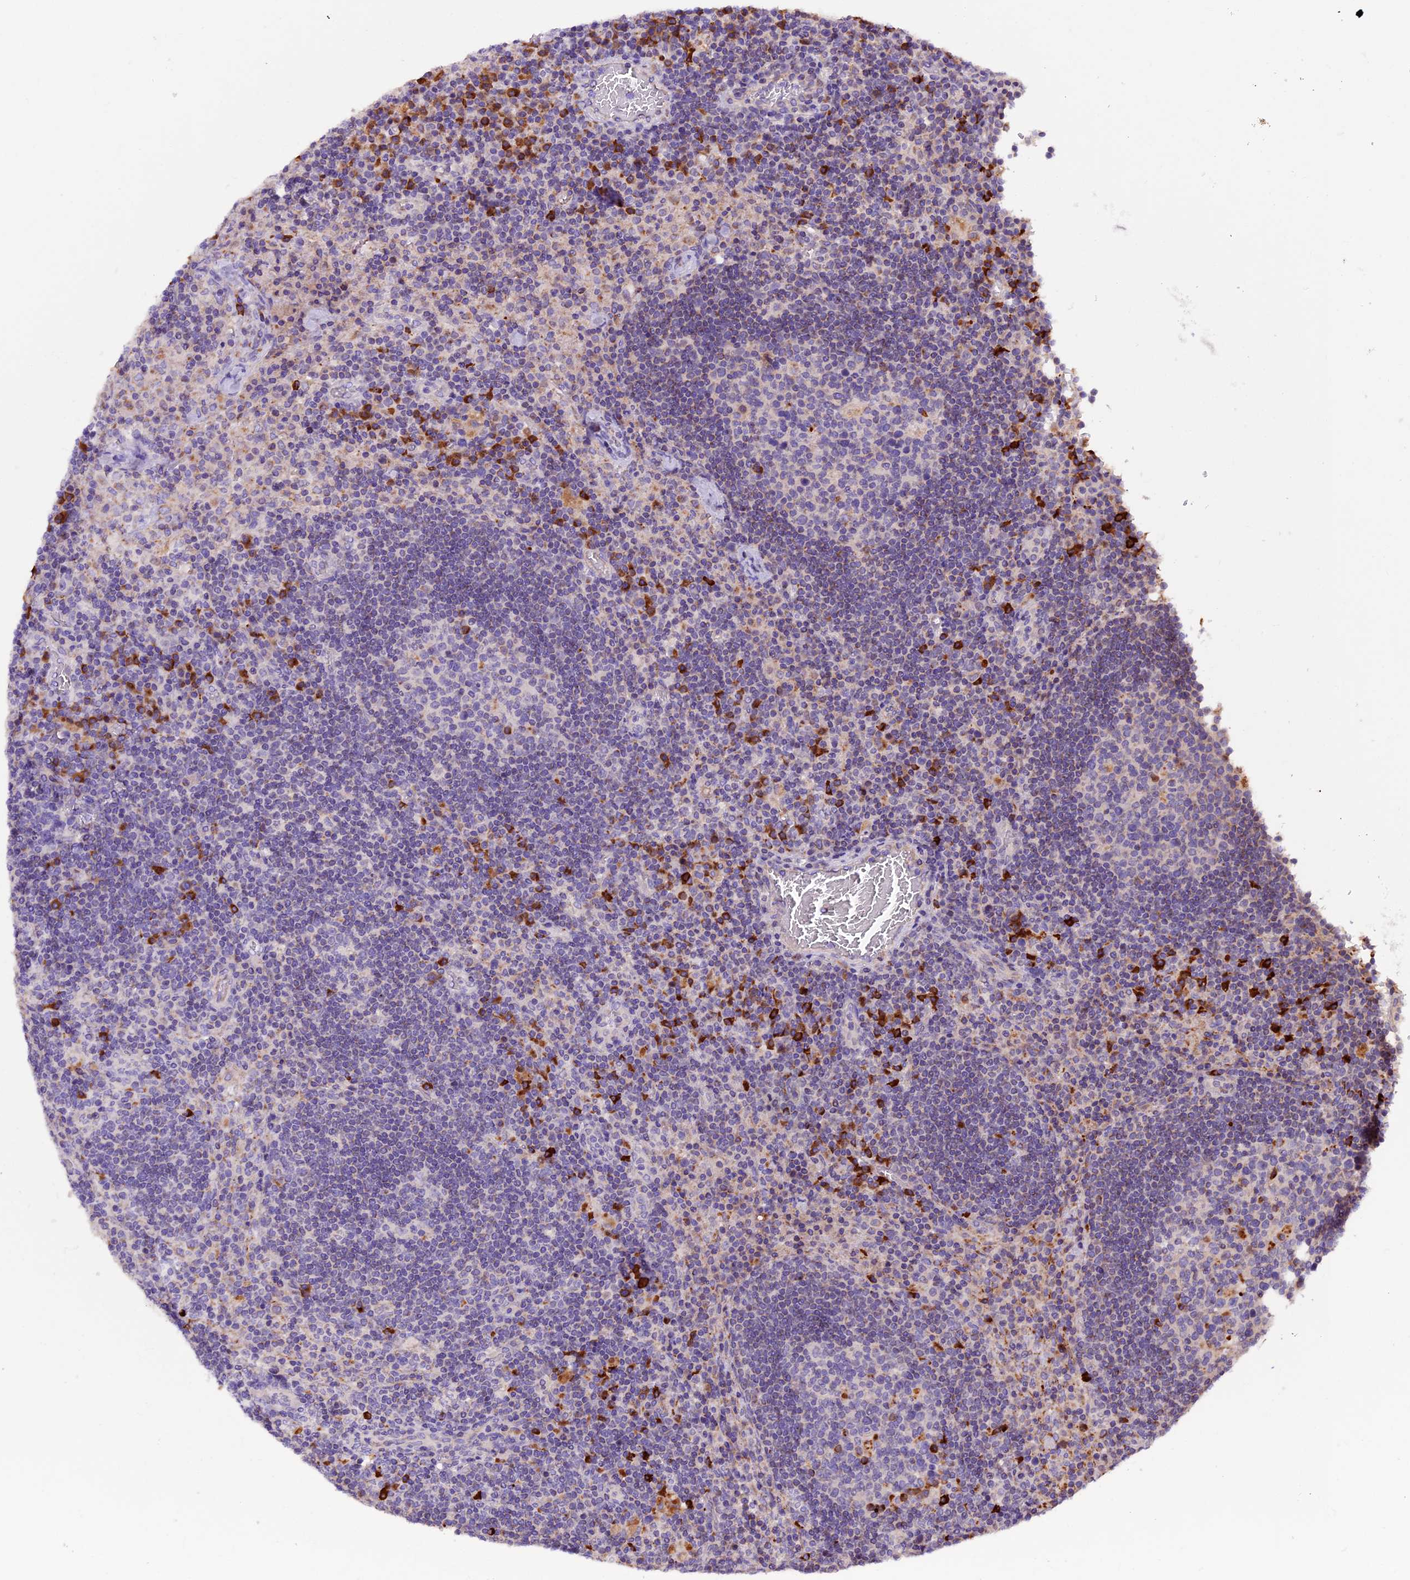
{"staining": {"intensity": "moderate", "quantity": "<25%", "location": "cytoplasmic/membranous"}, "tissue": "lymph node", "cell_type": "Germinal center cells", "image_type": "normal", "snomed": [{"axis": "morphology", "description": "Normal tissue, NOS"}, {"axis": "topography", "description": "Lymph node"}], "caption": "Lymph node stained with IHC displays moderate cytoplasmic/membranous positivity in about <25% of germinal center cells. Nuclei are stained in blue.", "gene": "METTL22", "patient": {"sex": "male", "age": 58}}